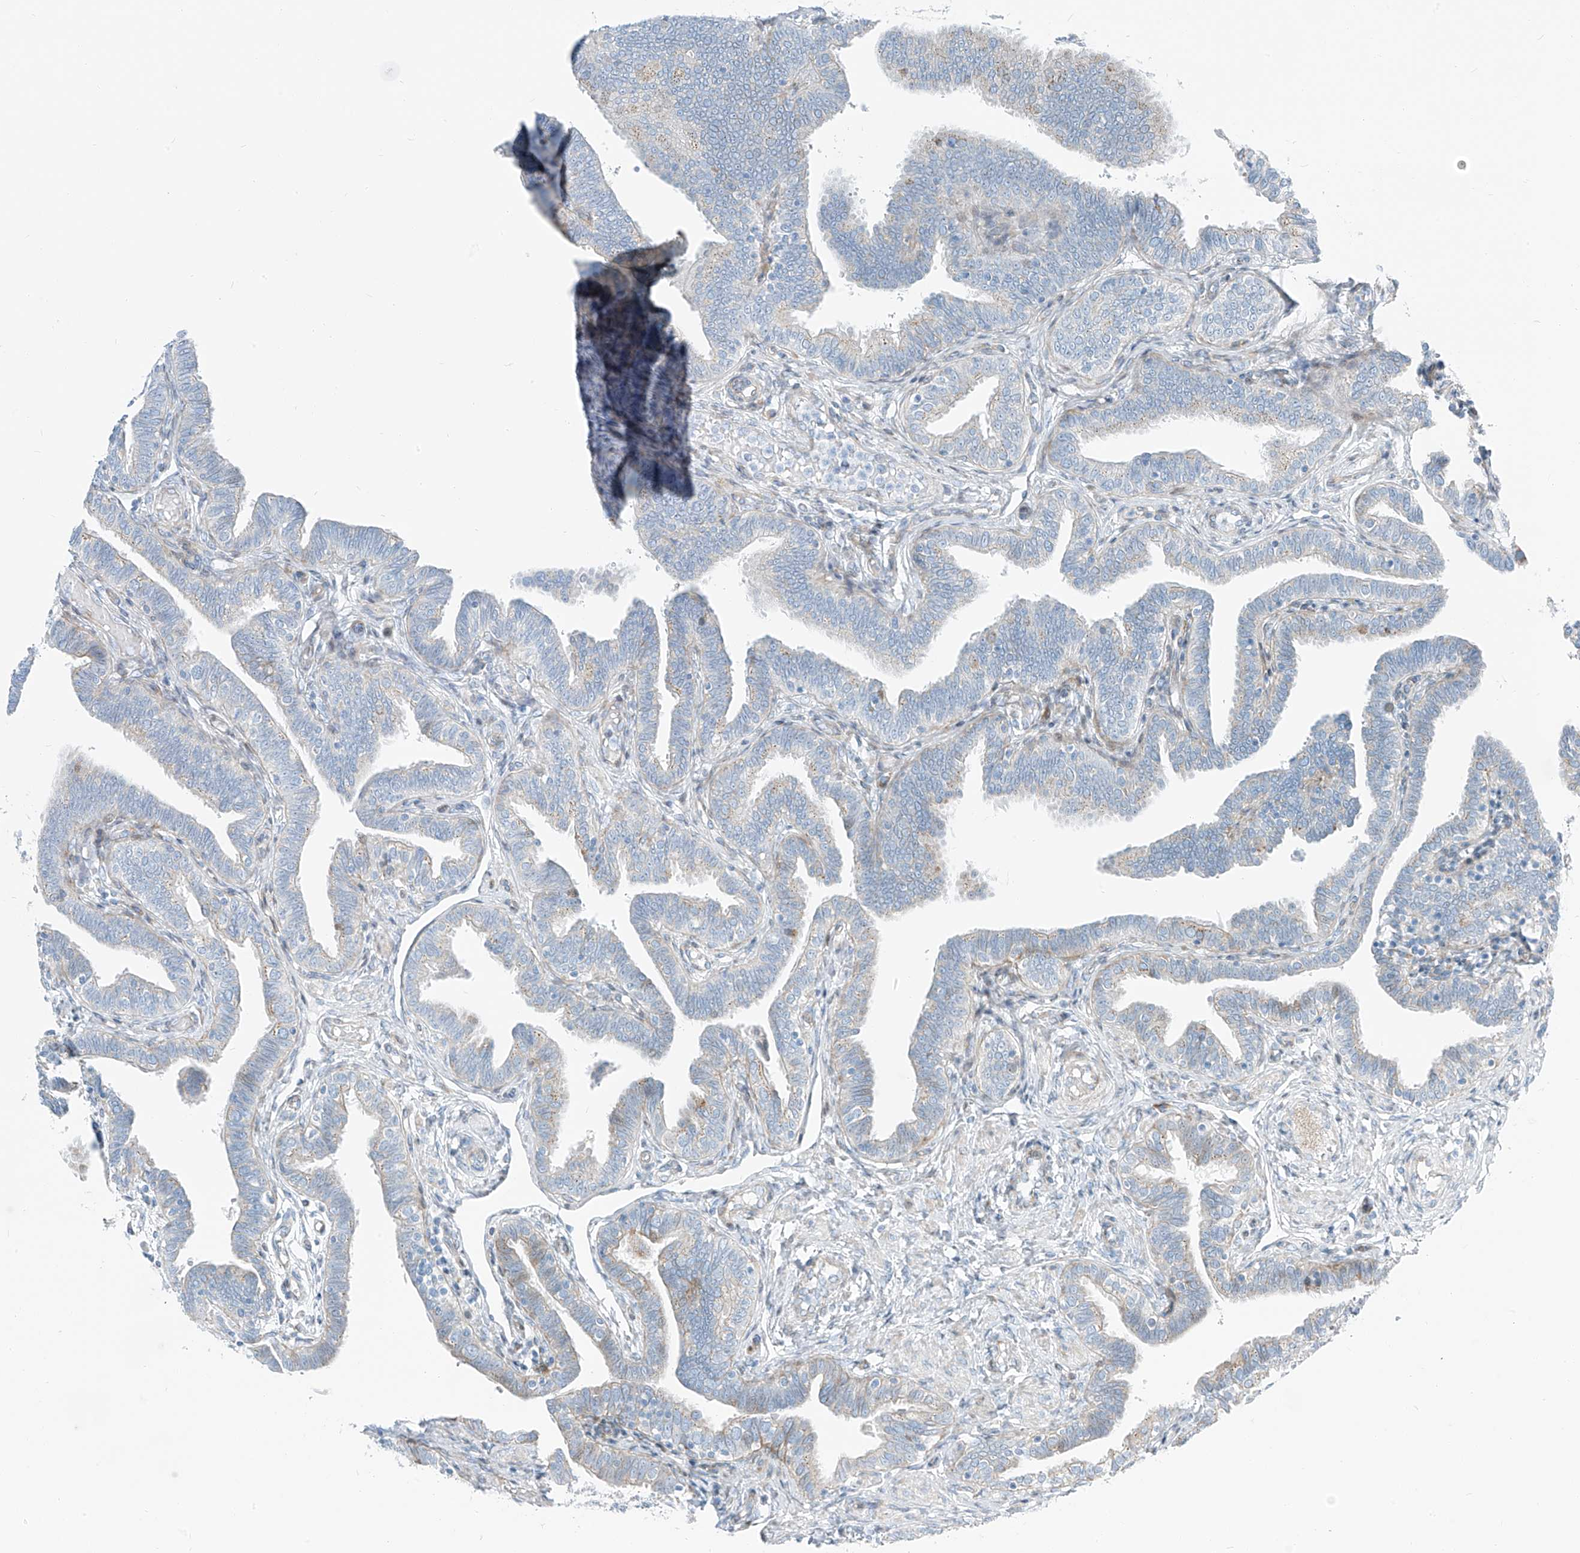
{"staining": {"intensity": "moderate", "quantity": "25%-75%", "location": "cytoplasmic/membranous"}, "tissue": "fallopian tube", "cell_type": "Glandular cells", "image_type": "normal", "snomed": [{"axis": "morphology", "description": "Normal tissue, NOS"}, {"axis": "topography", "description": "Fallopian tube"}], "caption": "Benign fallopian tube reveals moderate cytoplasmic/membranous expression in about 25%-75% of glandular cells, visualized by immunohistochemistry. The protein of interest is shown in brown color, while the nuclei are stained blue.", "gene": "HIC2", "patient": {"sex": "female", "age": 39}}